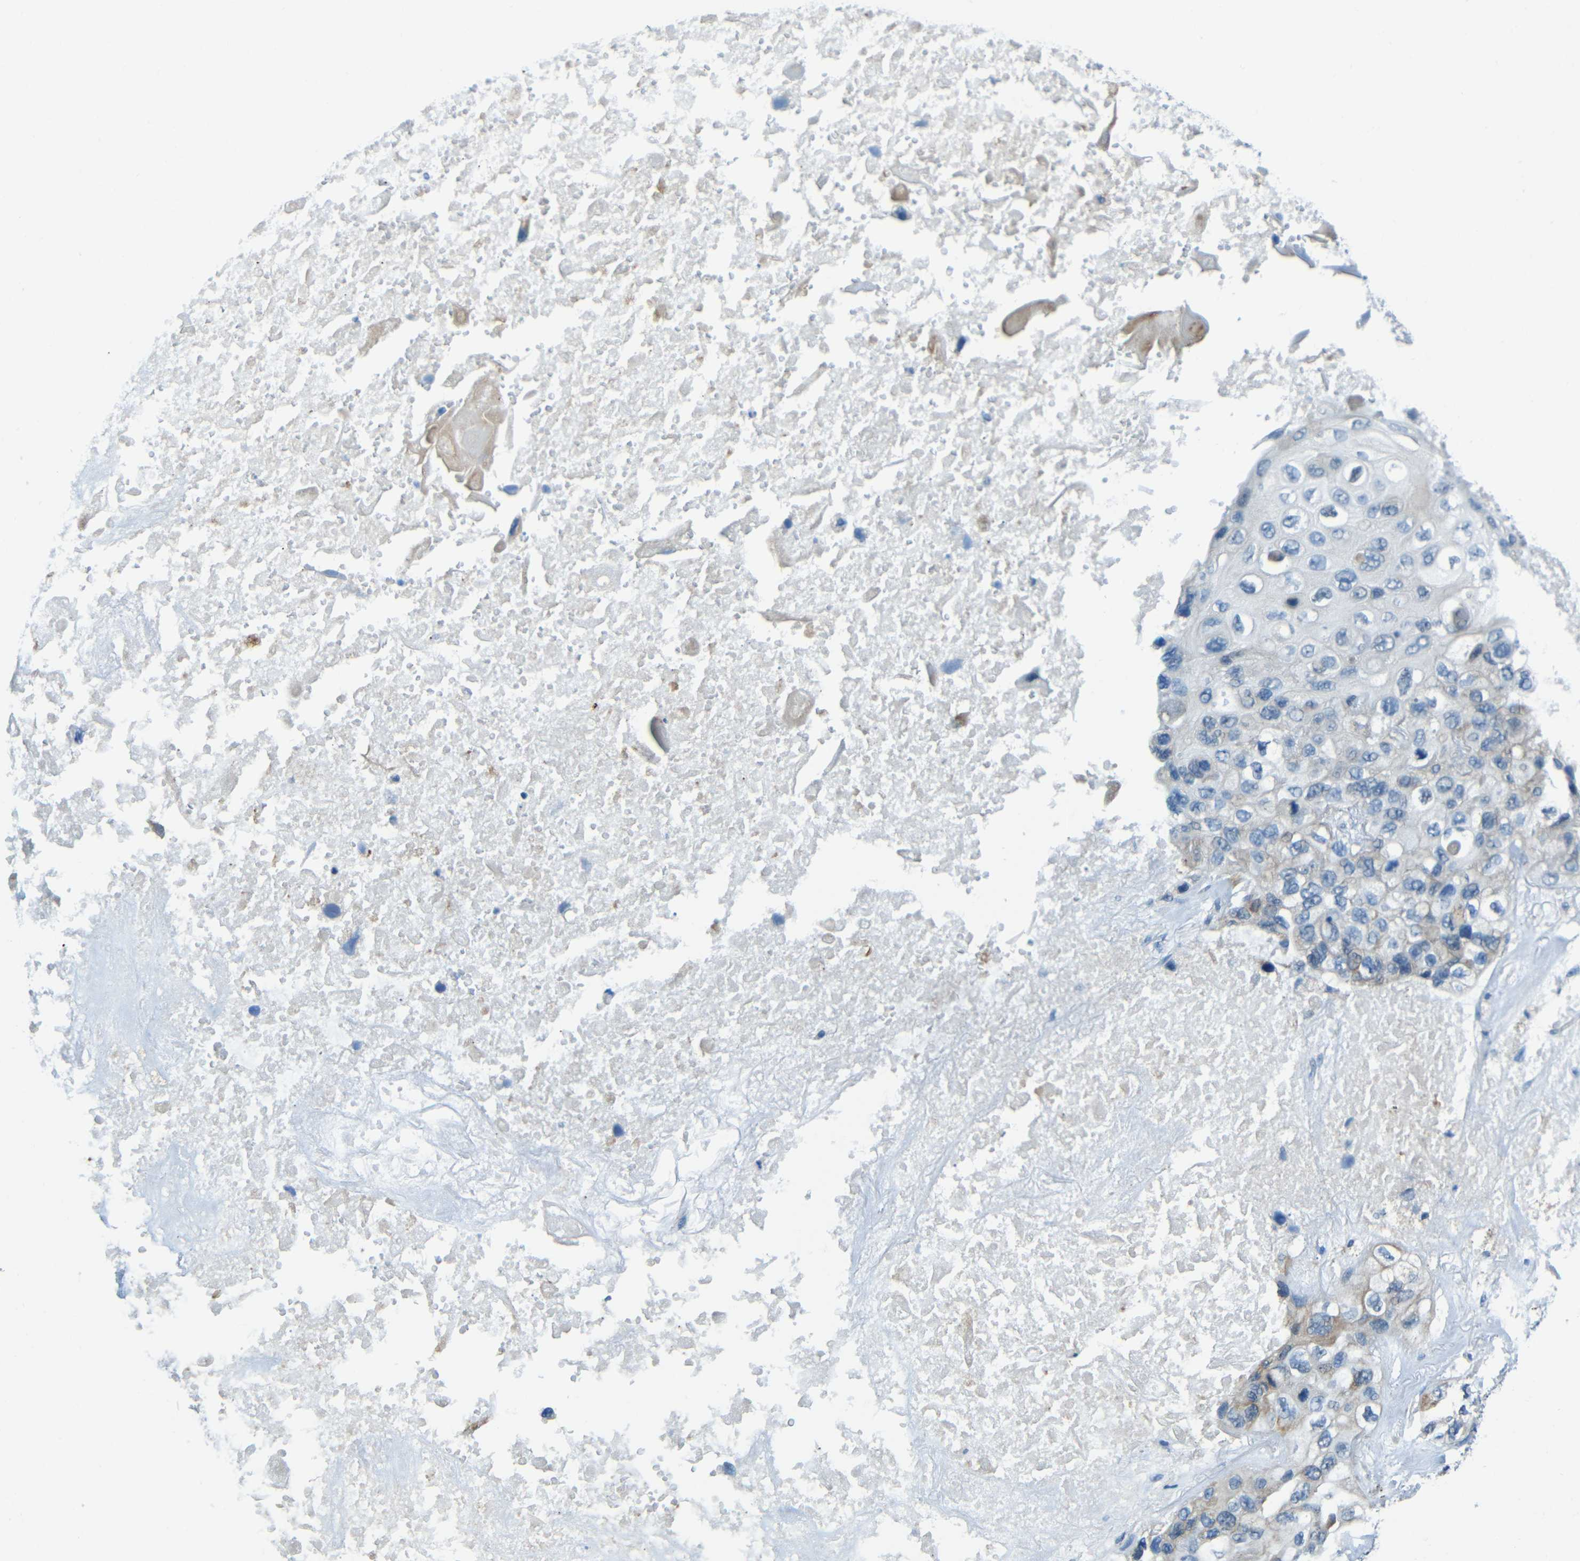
{"staining": {"intensity": "weak", "quantity": "25%-75%", "location": "cytoplasmic/membranous"}, "tissue": "lung cancer", "cell_type": "Tumor cells", "image_type": "cancer", "snomed": [{"axis": "morphology", "description": "Squamous cell carcinoma, NOS"}, {"axis": "topography", "description": "Lung"}], "caption": "IHC histopathology image of neoplastic tissue: lung cancer (squamous cell carcinoma) stained using immunohistochemistry displays low levels of weak protein expression localized specifically in the cytoplasmic/membranous of tumor cells, appearing as a cytoplasmic/membranous brown color.", "gene": "ANKRD22", "patient": {"sex": "female", "age": 73}}